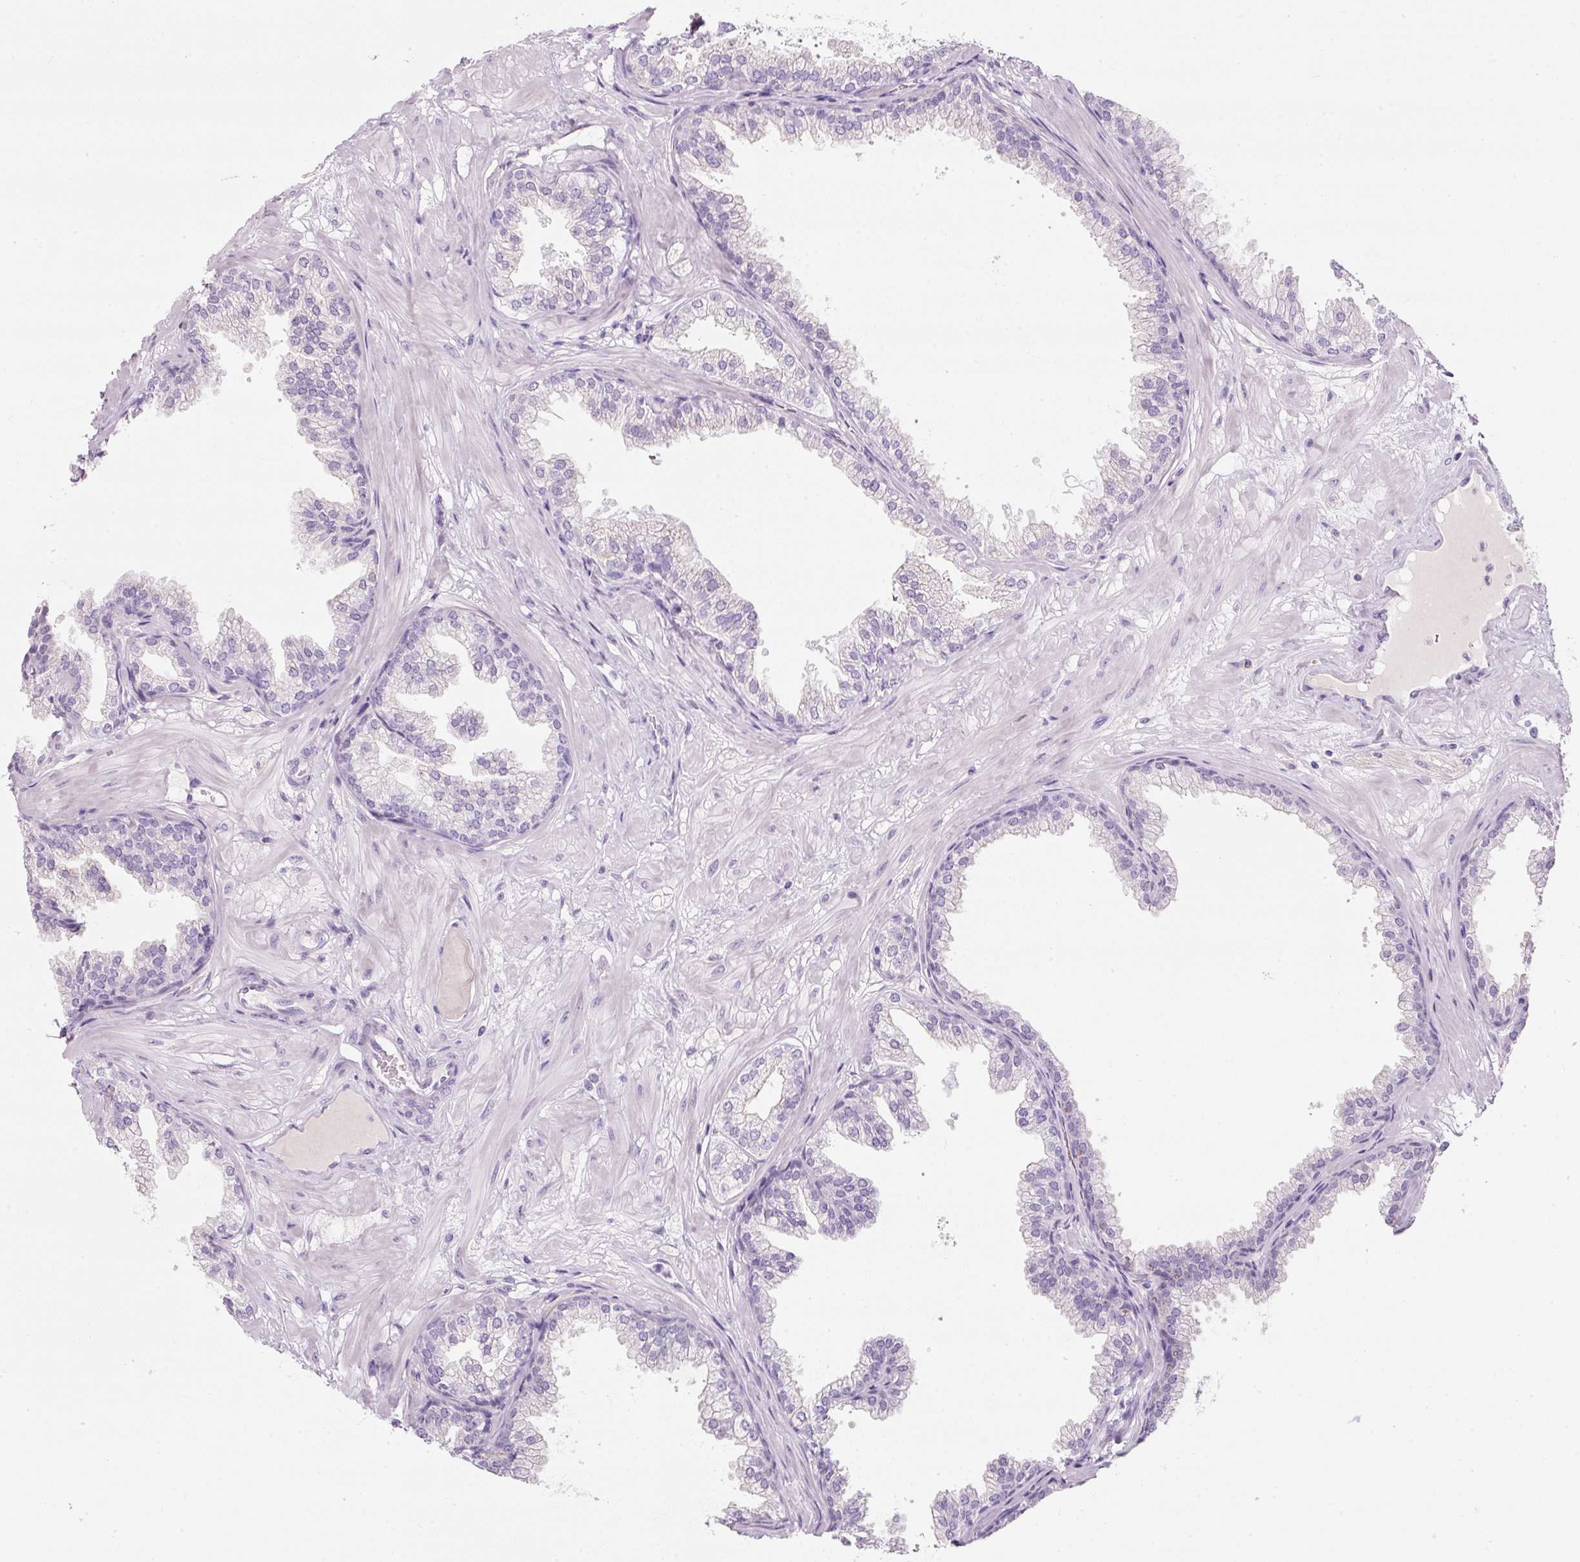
{"staining": {"intensity": "negative", "quantity": "none", "location": "none"}, "tissue": "prostate", "cell_type": "Glandular cells", "image_type": "normal", "snomed": [{"axis": "morphology", "description": "Normal tissue, NOS"}, {"axis": "topography", "description": "Prostate"}], "caption": "IHC micrograph of normal prostate stained for a protein (brown), which exhibits no expression in glandular cells. (DAB (3,3'-diaminobenzidine) immunohistochemistry (IHC), high magnification).", "gene": "DNM1", "patient": {"sex": "male", "age": 37}}